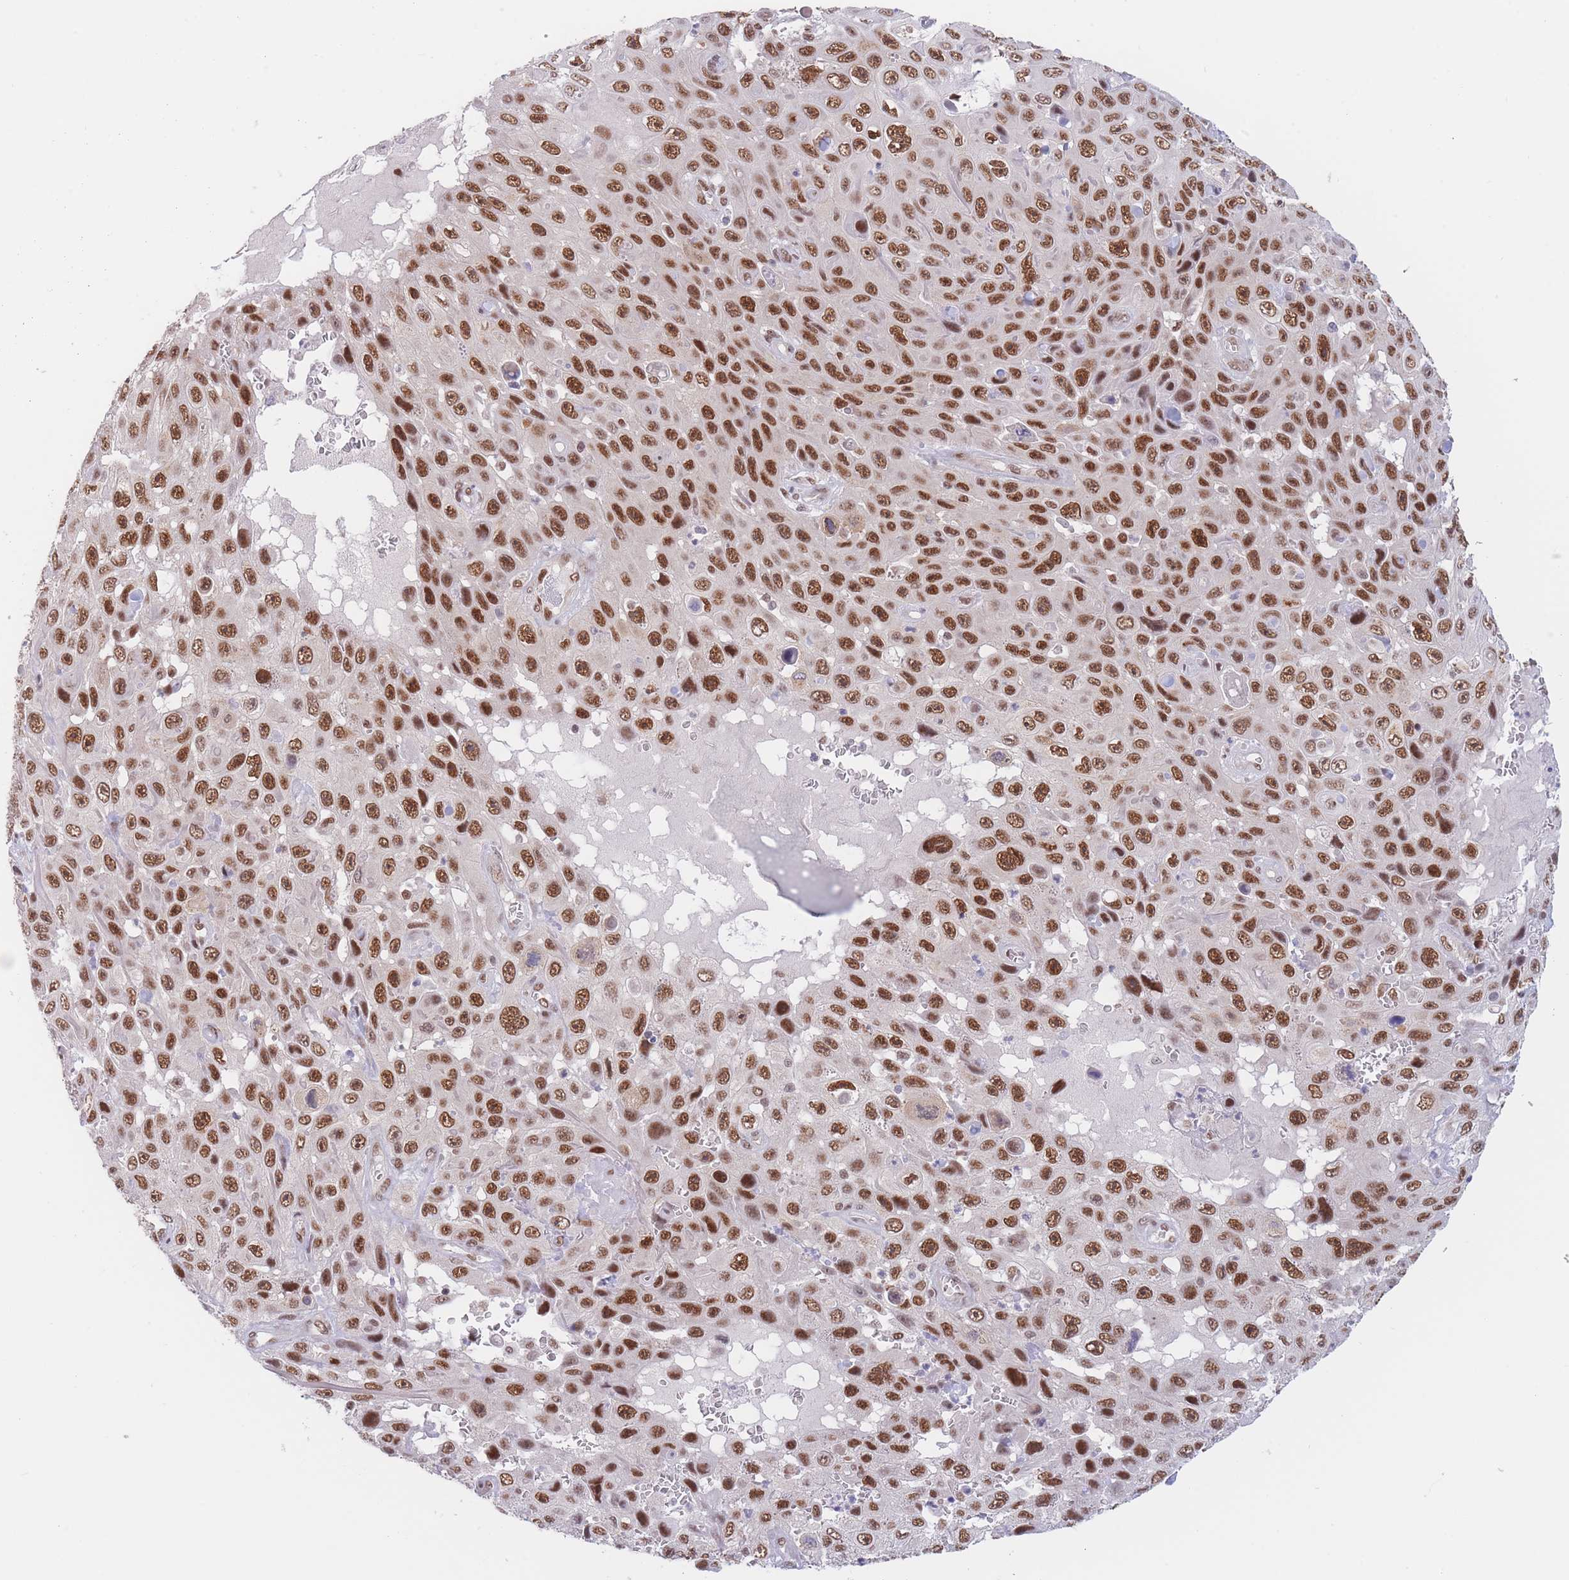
{"staining": {"intensity": "strong", "quantity": ">75%", "location": "nuclear"}, "tissue": "skin cancer", "cell_type": "Tumor cells", "image_type": "cancer", "snomed": [{"axis": "morphology", "description": "Squamous cell carcinoma, NOS"}, {"axis": "topography", "description": "Skin"}], "caption": "Immunohistochemical staining of human squamous cell carcinoma (skin) exhibits strong nuclear protein expression in about >75% of tumor cells. The protein of interest is stained brown, and the nuclei are stained in blue (DAB (3,3'-diaminobenzidine) IHC with brightfield microscopy, high magnification).", "gene": "SMAD9", "patient": {"sex": "male", "age": 82}}